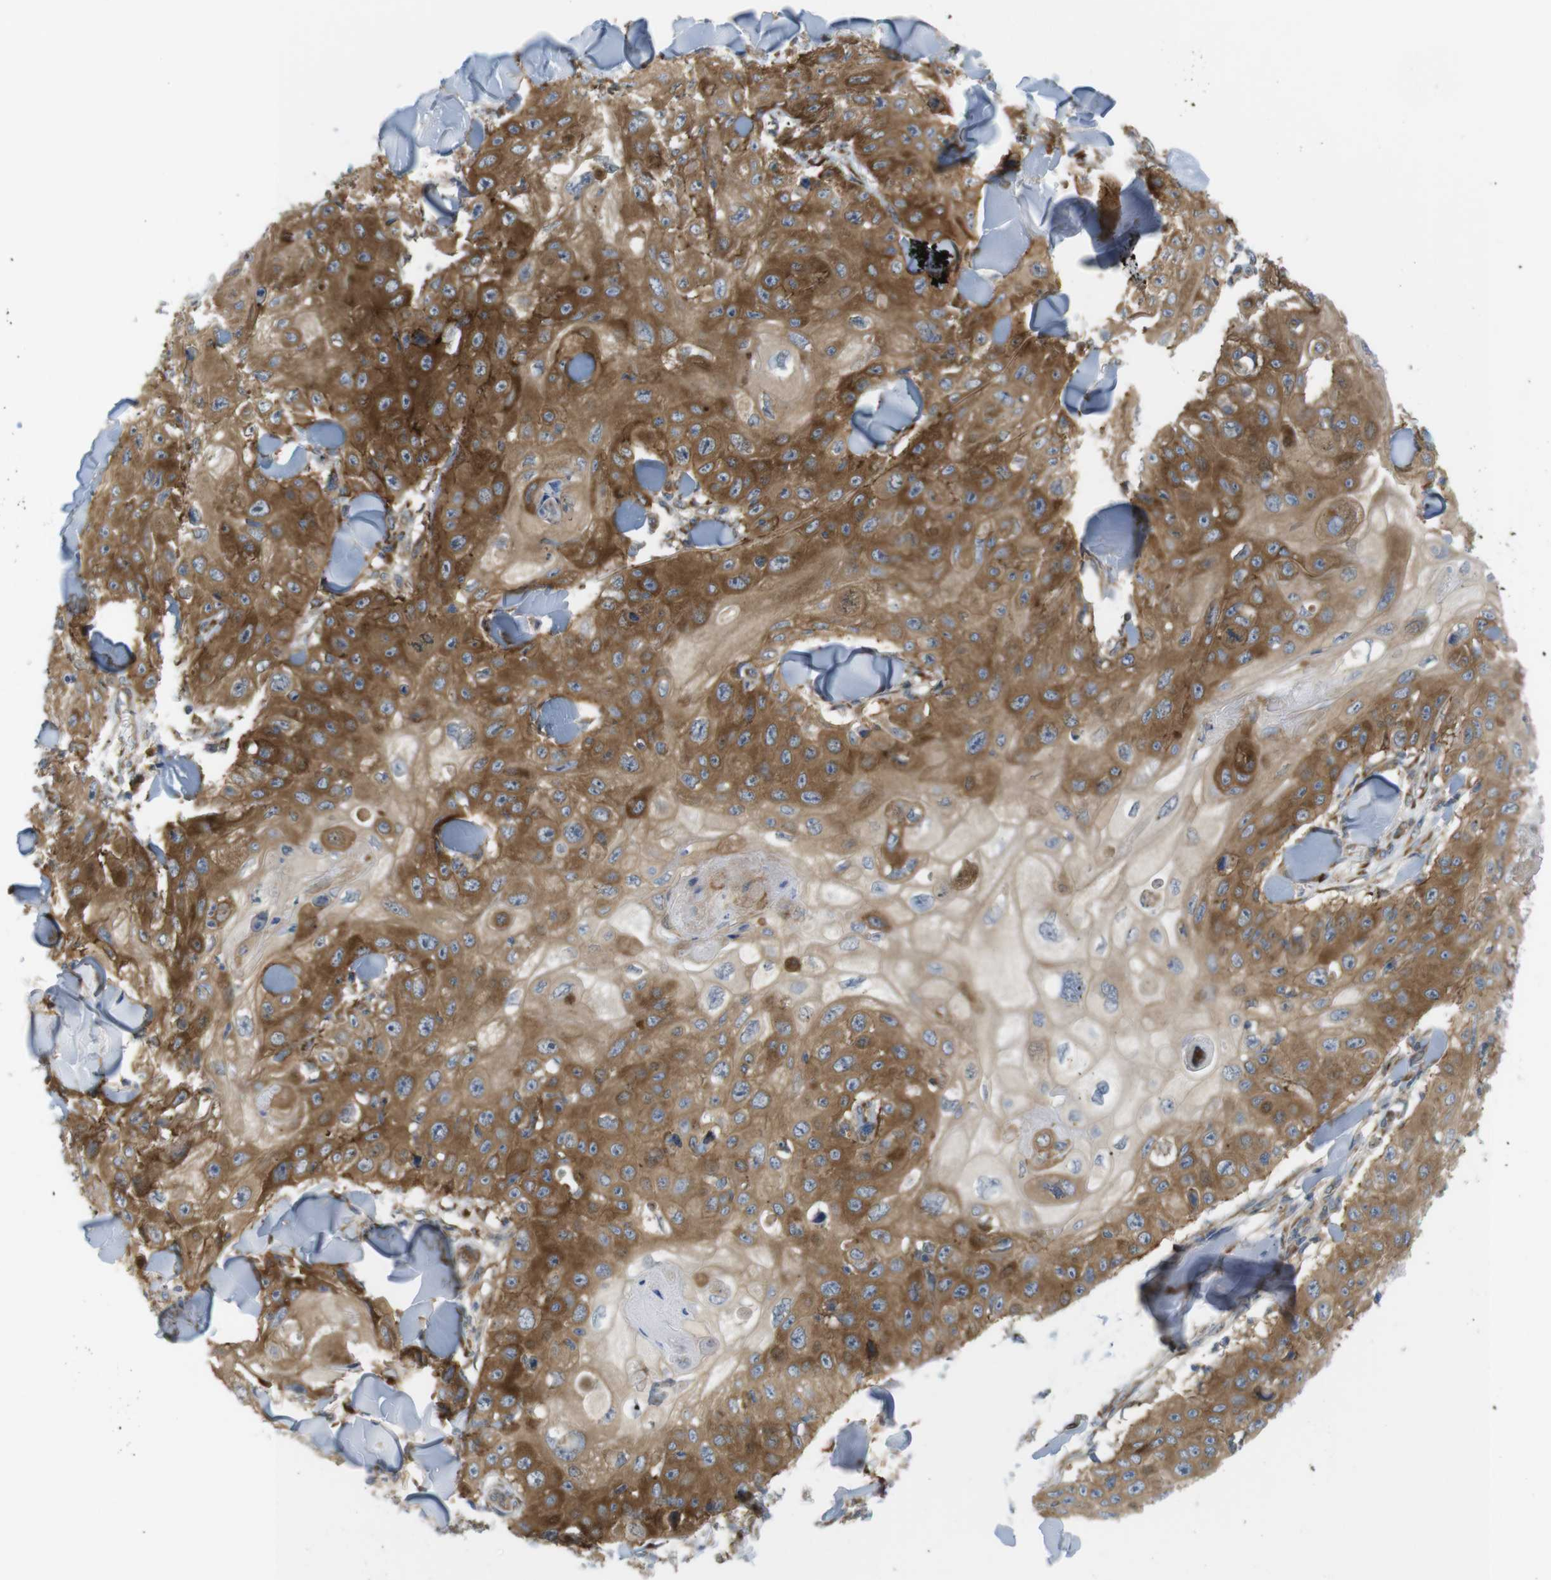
{"staining": {"intensity": "moderate", "quantity": ">75%", "location": "cytoplasmic/membranous"}, "tissue": "skin cancer", "cell_type": "Tumor cells", "image_type": "cancer", "snomed": [{"axis": "morphology", "description": "Squamous cell carcinoma, NOS"}, {"axis": "topography", "description": "Skin"}], "caption": "Squamous cell carcinoma (skin) stained for a protein (brown) exhibits moderate cytoplasmic/membranous positive staining in approximately >75% of tumor cells.", "gene": "GJC3", "patient": {"sex": "male", "age": 86}}